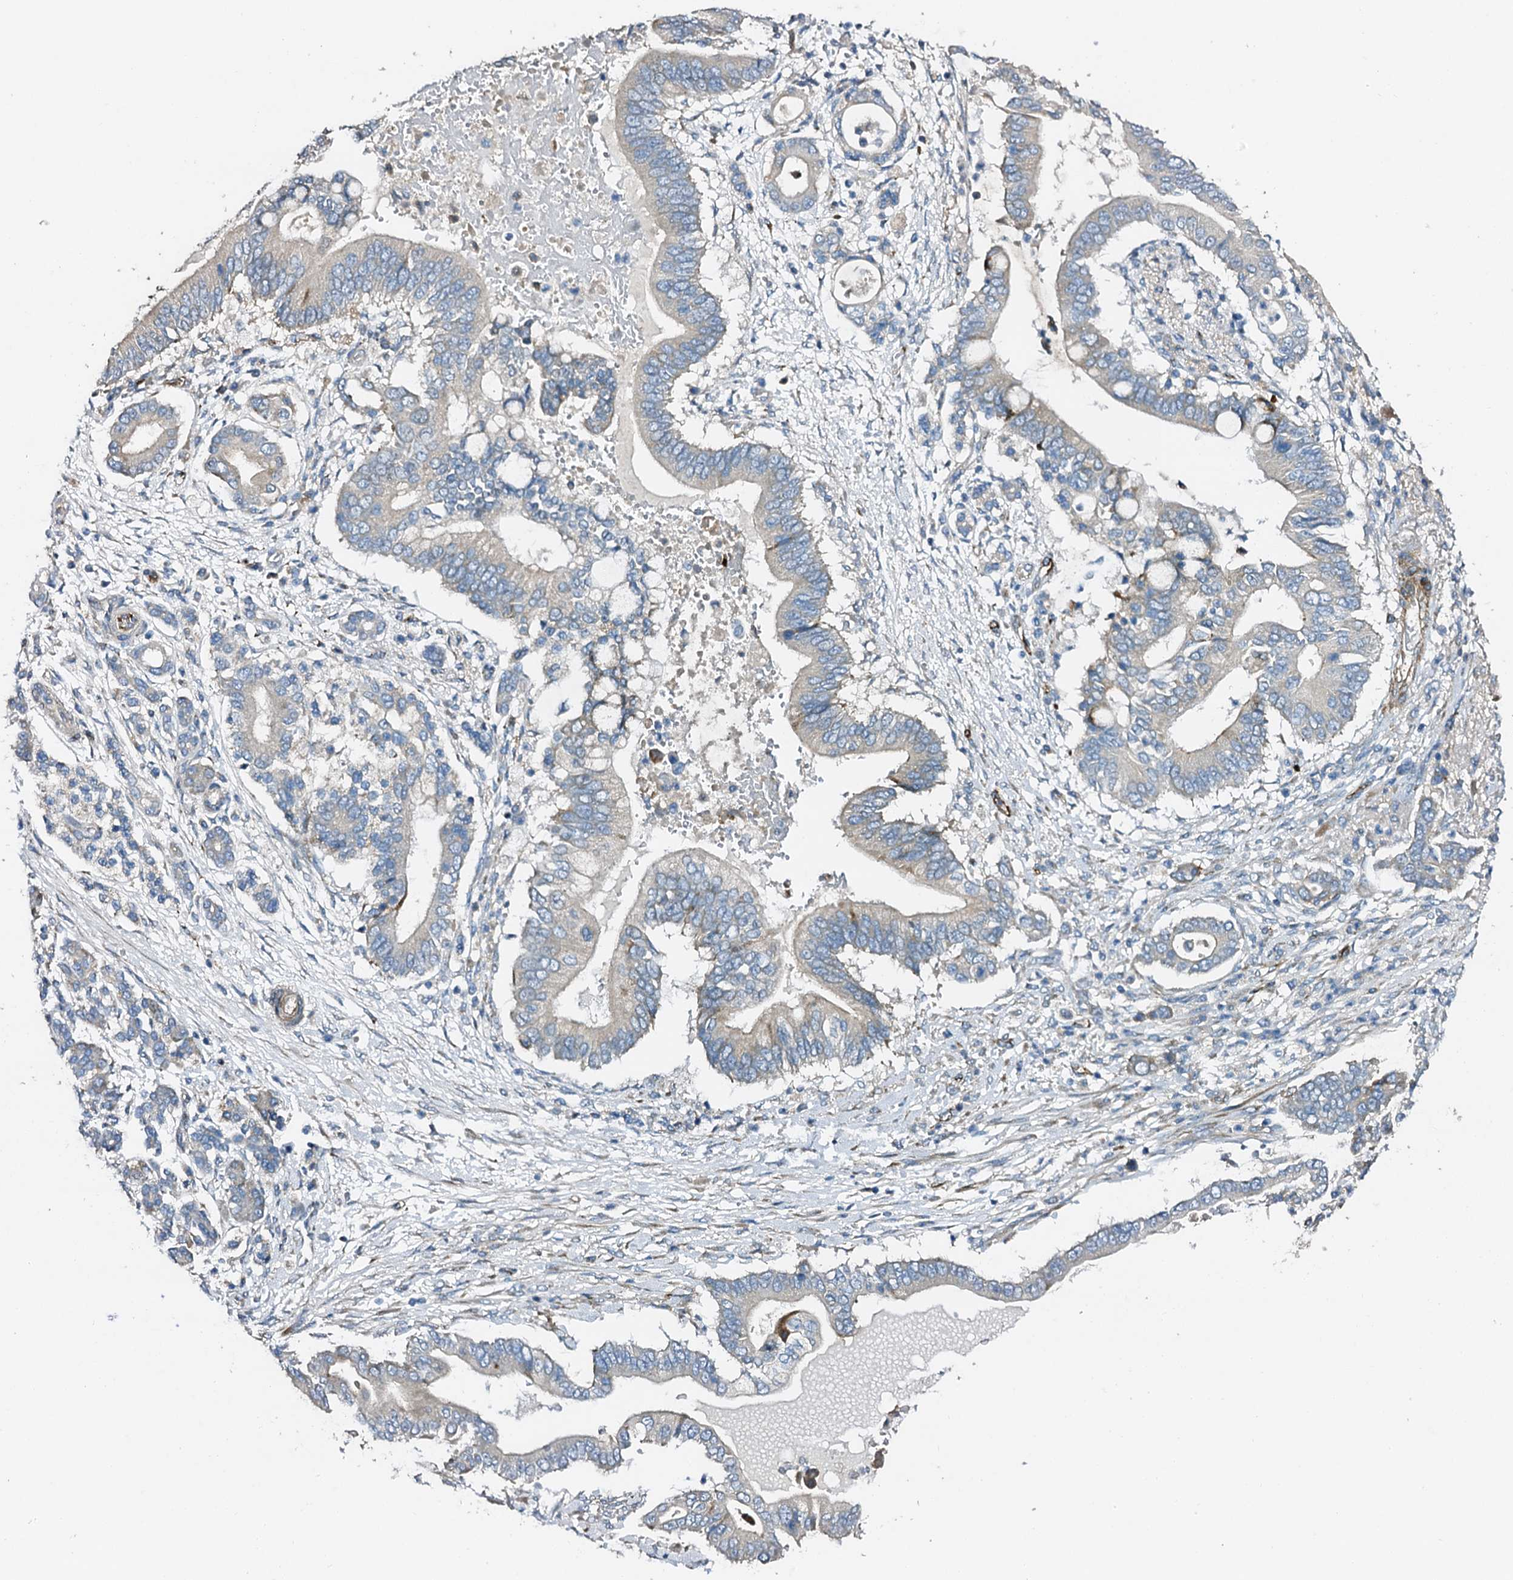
{"staining": {"intensity": "negative", "quantity": "none", "location": "none"}, "tissue": "pancreatic cancer", "cell_type": "Tumor cells", "image_type": "cancer", "snomed": [{"axis": "morphology", "description": "Adenocarcinoma, NOS"}, {"axis": "topography", "description": "Pancreas"}], "caption": "DAB immunohistochemical staining of human adenocarcinoma (pancreatic) shows no significant expression in tumor cells. (IHC, brightfield microscopy, high magnification).", "gene": "DBX1", "patient": {"sex": "male", "age": 68}}